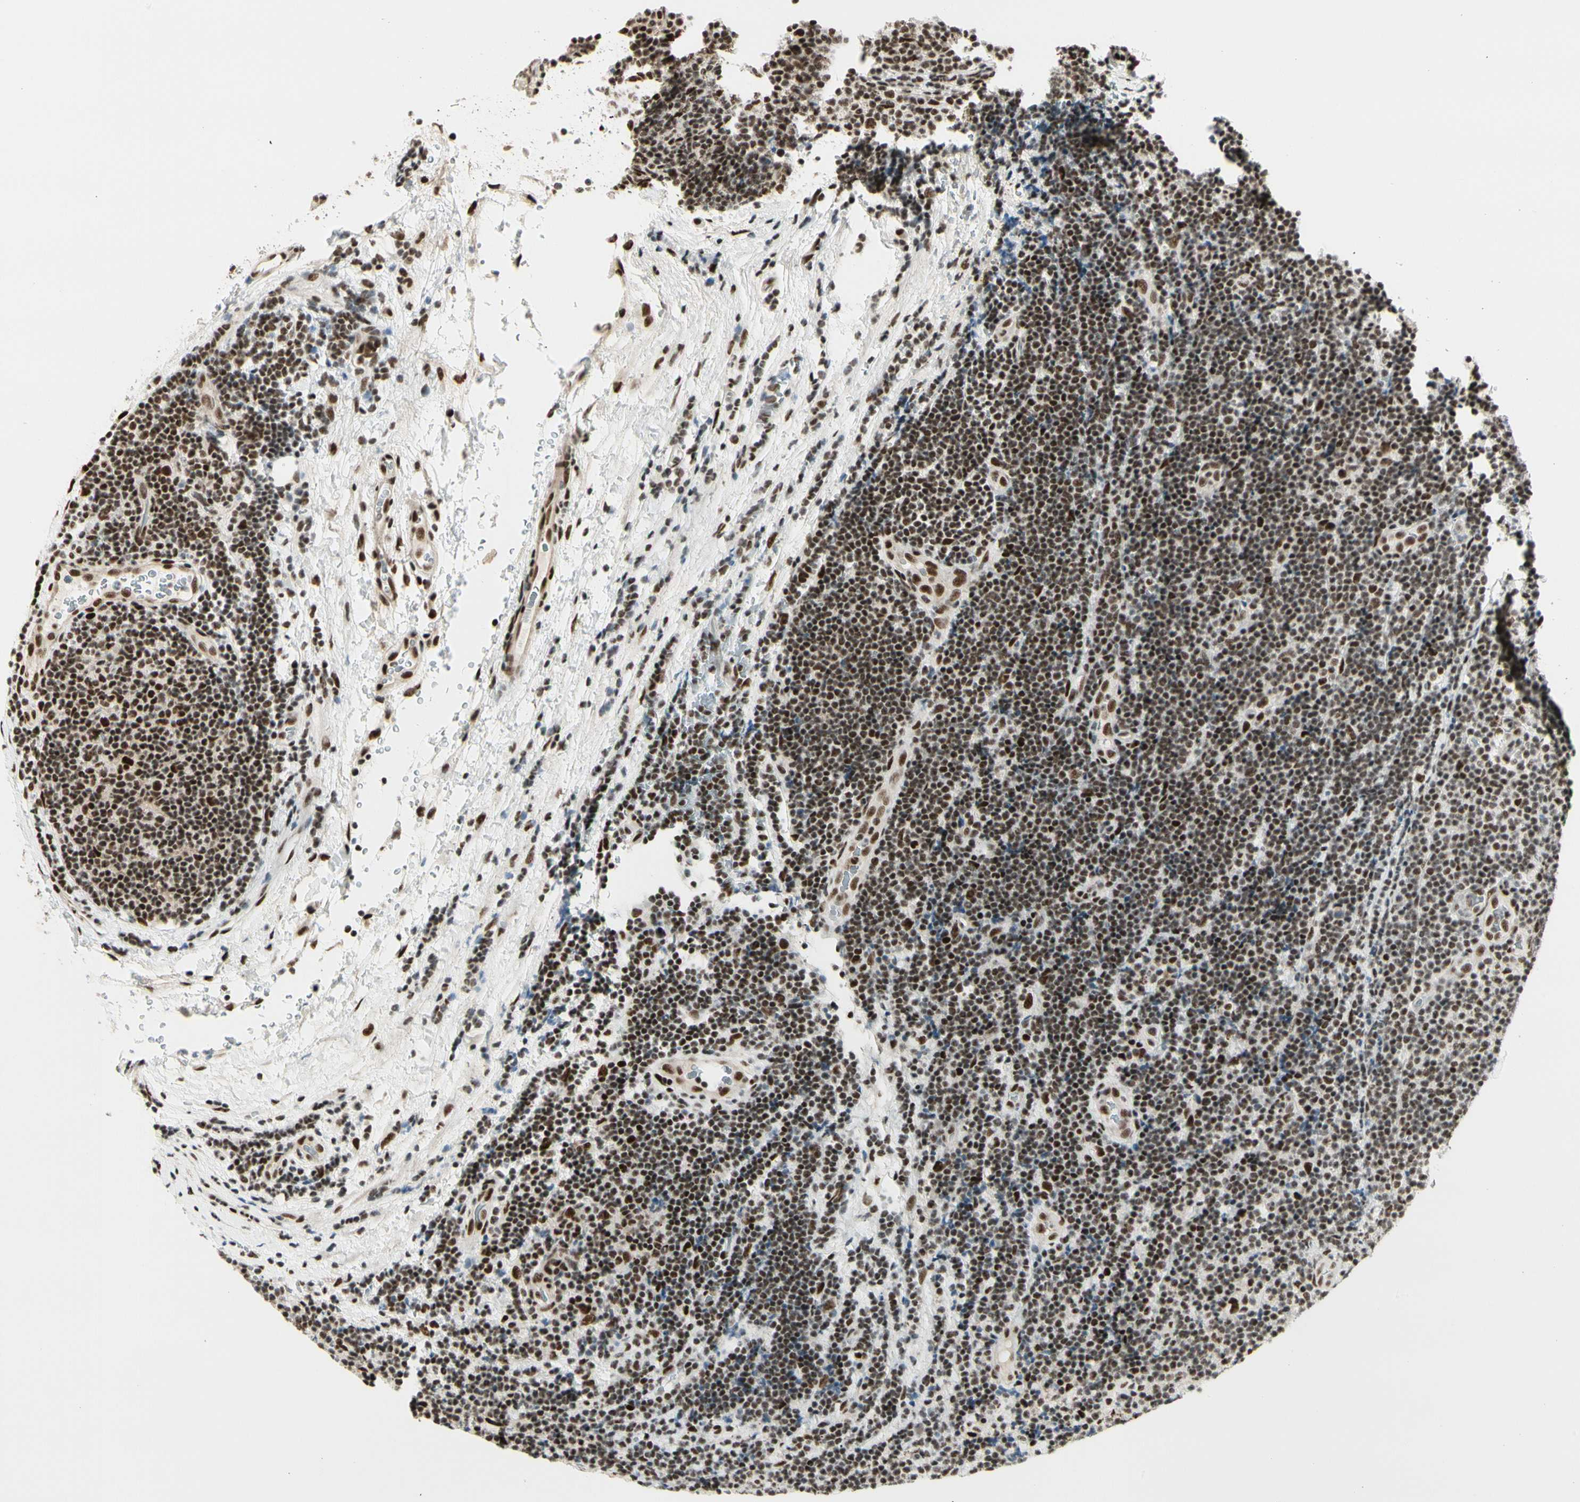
{"staining": {"intensity": "strong", "quantity": ">75%", "location": "nuclear"}, "tissue": "lymphoma", "cell_type": "Tumor cells", "image_type": "cancer", "snomed": [{"axis": "morphology", "description": "Malignant lymphoma, non-Hodgkin's type, Low grade"}, {"axis": "topography", "description": "Lymph node"}], "caption": "Immunohistochemistry (DAB) staining of human low-grade malignant lymphoma, non-Hodgkin's type shows strong nuclear protein positivity in approximately >75% of tumor cells. The staining is performed using DAB (3,3'-diaminobenzidine) brown chromogen to label protein expression. The nuclei are counter-stained blue using hematoxylin.", "gene": "HEXIM1", "patient": {"sex": "male", "age": 83}}